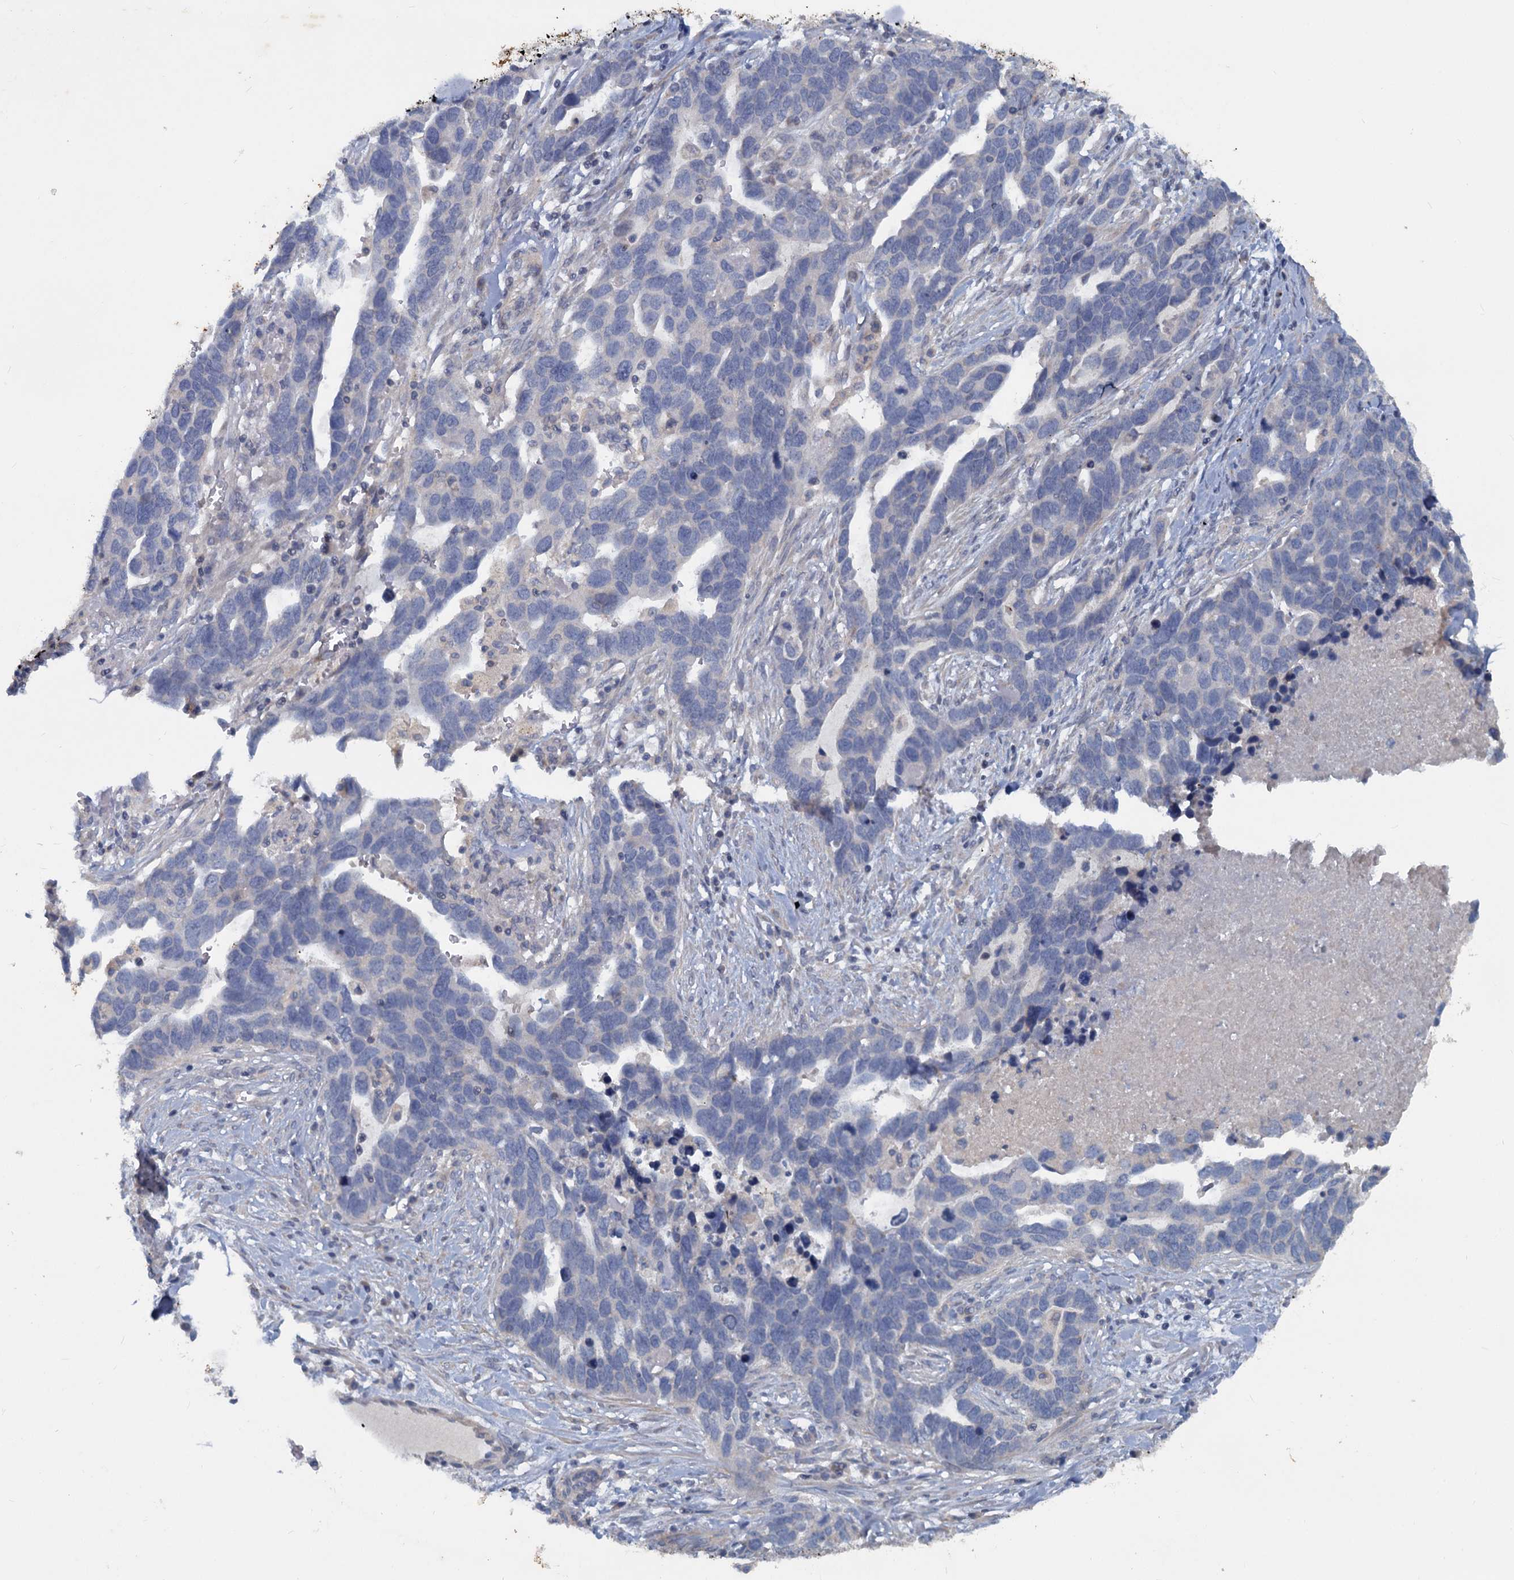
{"staining": {"intensity": "negative", "quantity": "none", "location": "none"}, "tissue": "ovarian cancer", "cell_type": "Tumor cells", "image_type": "cancer", "snomed": [{"axis": "morphology", "description": "Cystadenocarcinoma, serous, NOS"}, {"axis": "topography", "description": "Ovary"}], "caption": "Protein analysis of ovarian cancer reveals no significant staining in tumor cells. (Immunohistochemistry (ihc), brightfield microscopy, high magnification).", "gene": "SLC2A7", "patient": {"sex": "female", "age": 54}}